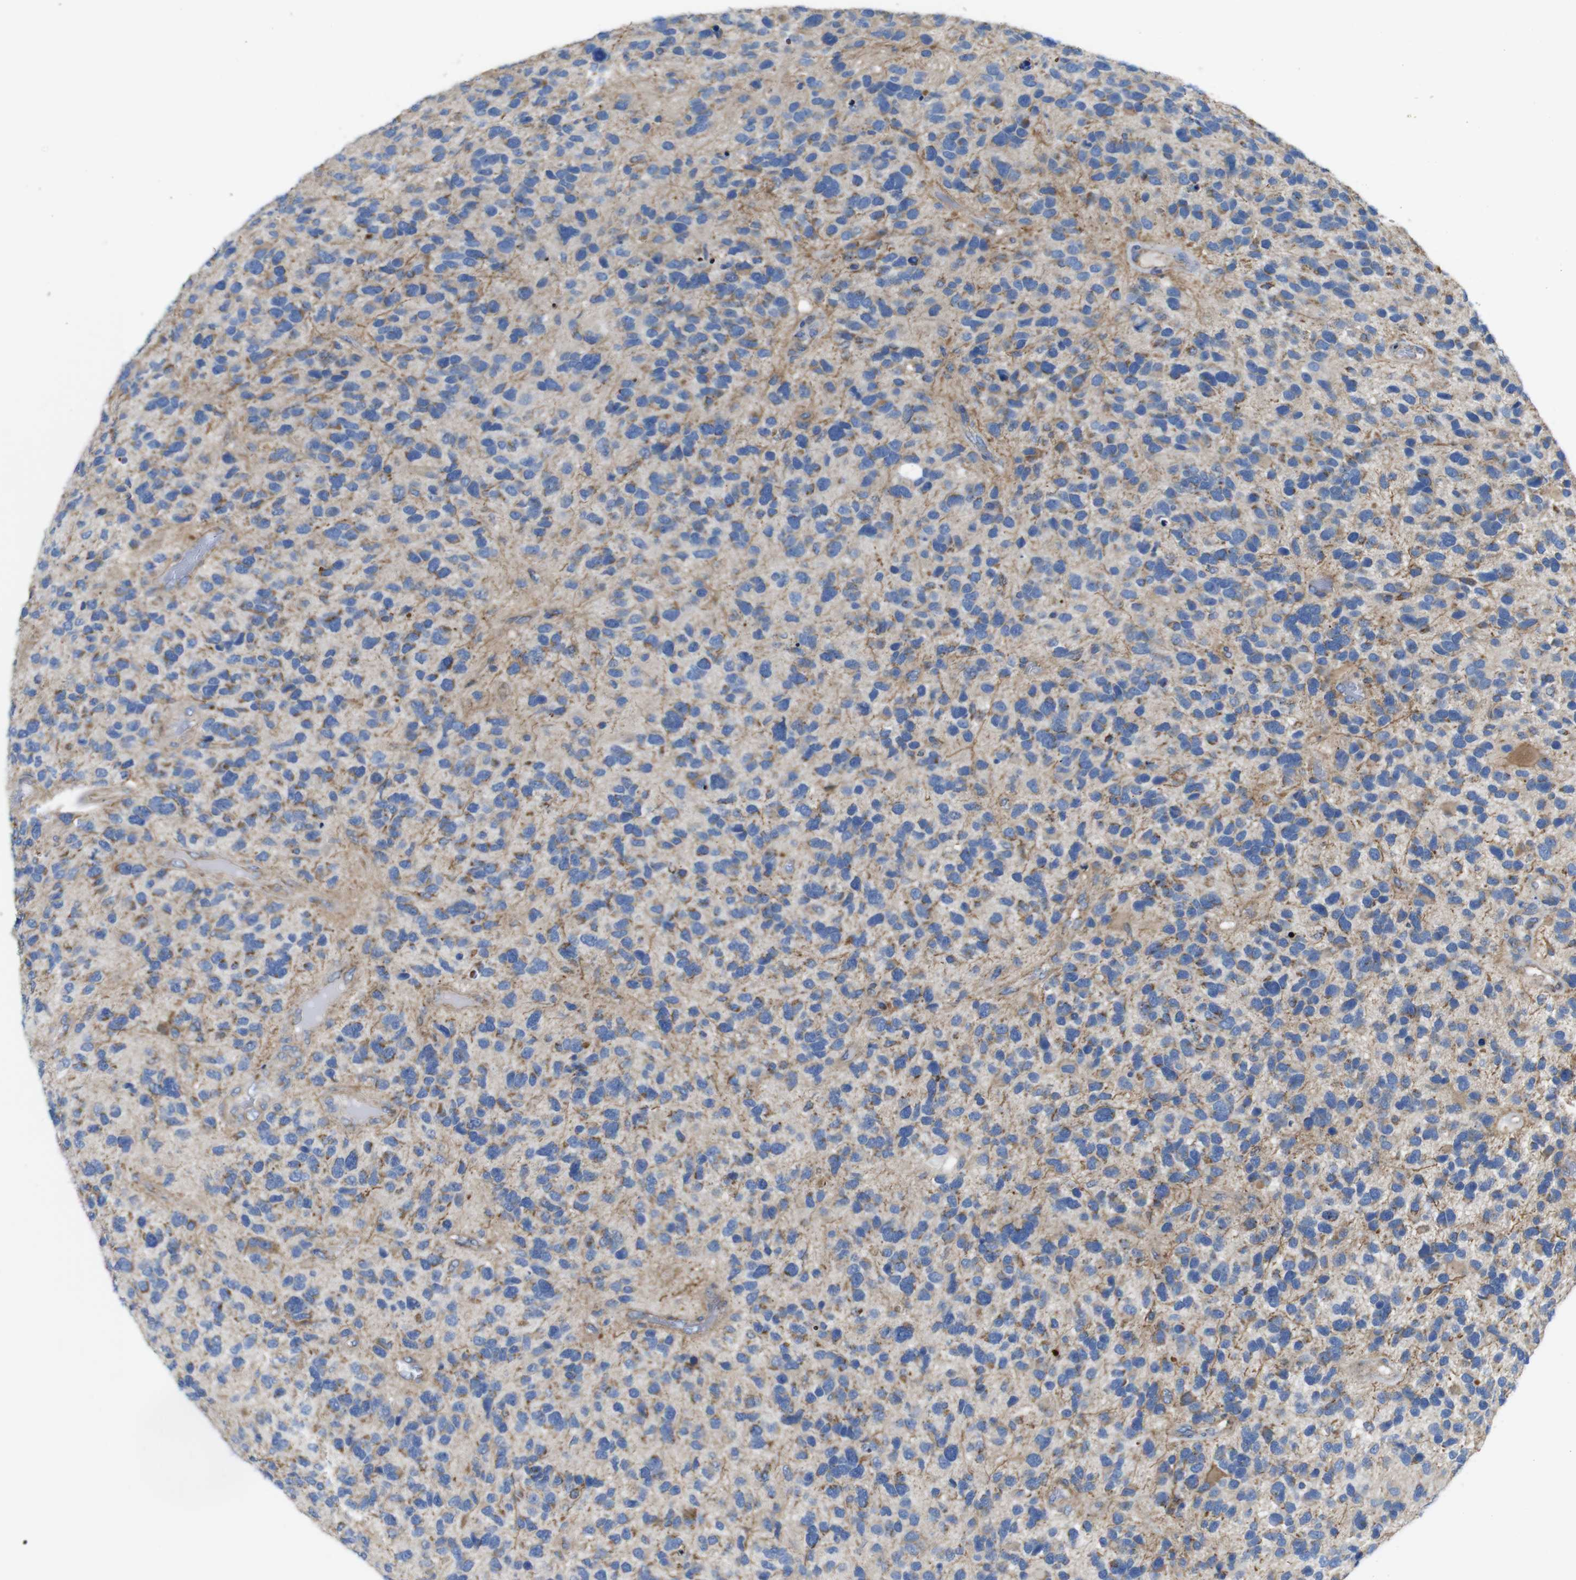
{"staining": {"intensity": "moderate", "quantity": "<25%", "location": "cytoplasmic/membranous"}, "tissue": "glioma", "cell_type": "Tumor cells", "image_type": "cancer", "snomed": [{"axis": "morphology", "description": "Glioma, malignant, High grade"}, {"axis": "topography", "description": "Brain"}], "caption": "An image of glioma stained for a protein displays moderate cytoplasmic/membranous brown staining in tumor cells. (Brightfield microscopy of DAB IHC at high magnification).", "gene": "PDCD1LG2", "patient": {"sex": "female", "age": 58}}